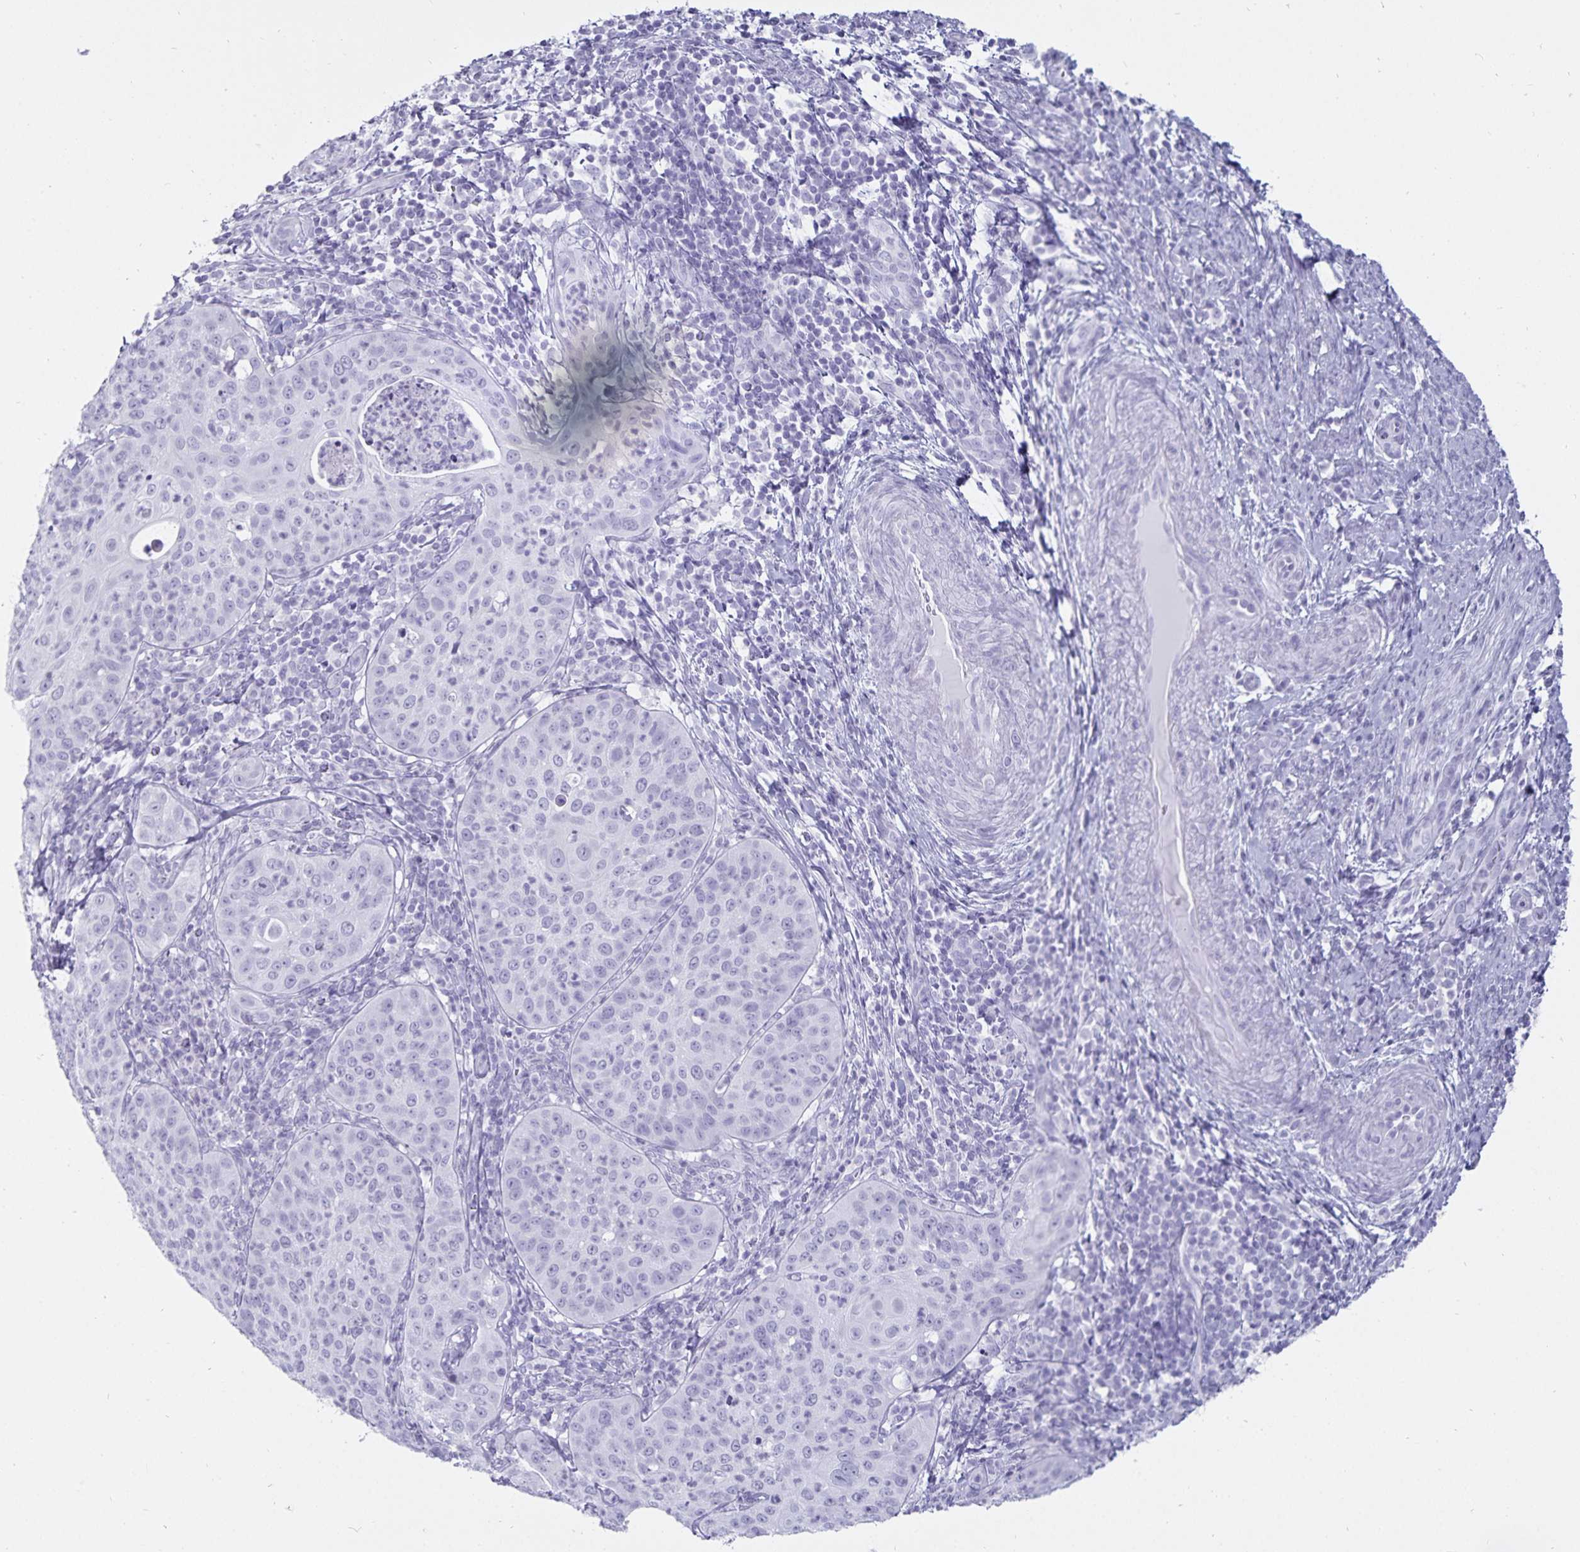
{"staining": {"intensity": "negative", "quantity": "none", "location": "none"}, "tissue": "cervical cancer", "cell_type": "Tumor cells", "image_type": "cancer", "snomed": [{"axis": "morphology", "description": "Squamous cell carcinoma, NOS"}, {"axis": "topography", "description": "Cervix"}], "caption": "High power microscopy micrograph of an immunohistochemistry histopathology image of squamous cell carcinoma (cervical), revealing no significant expression in tumor cells. (IHC, brightfield microscopy, high magnification).", "gene": "DEFA6", "patient": {"sex": "female", "age": 30}}